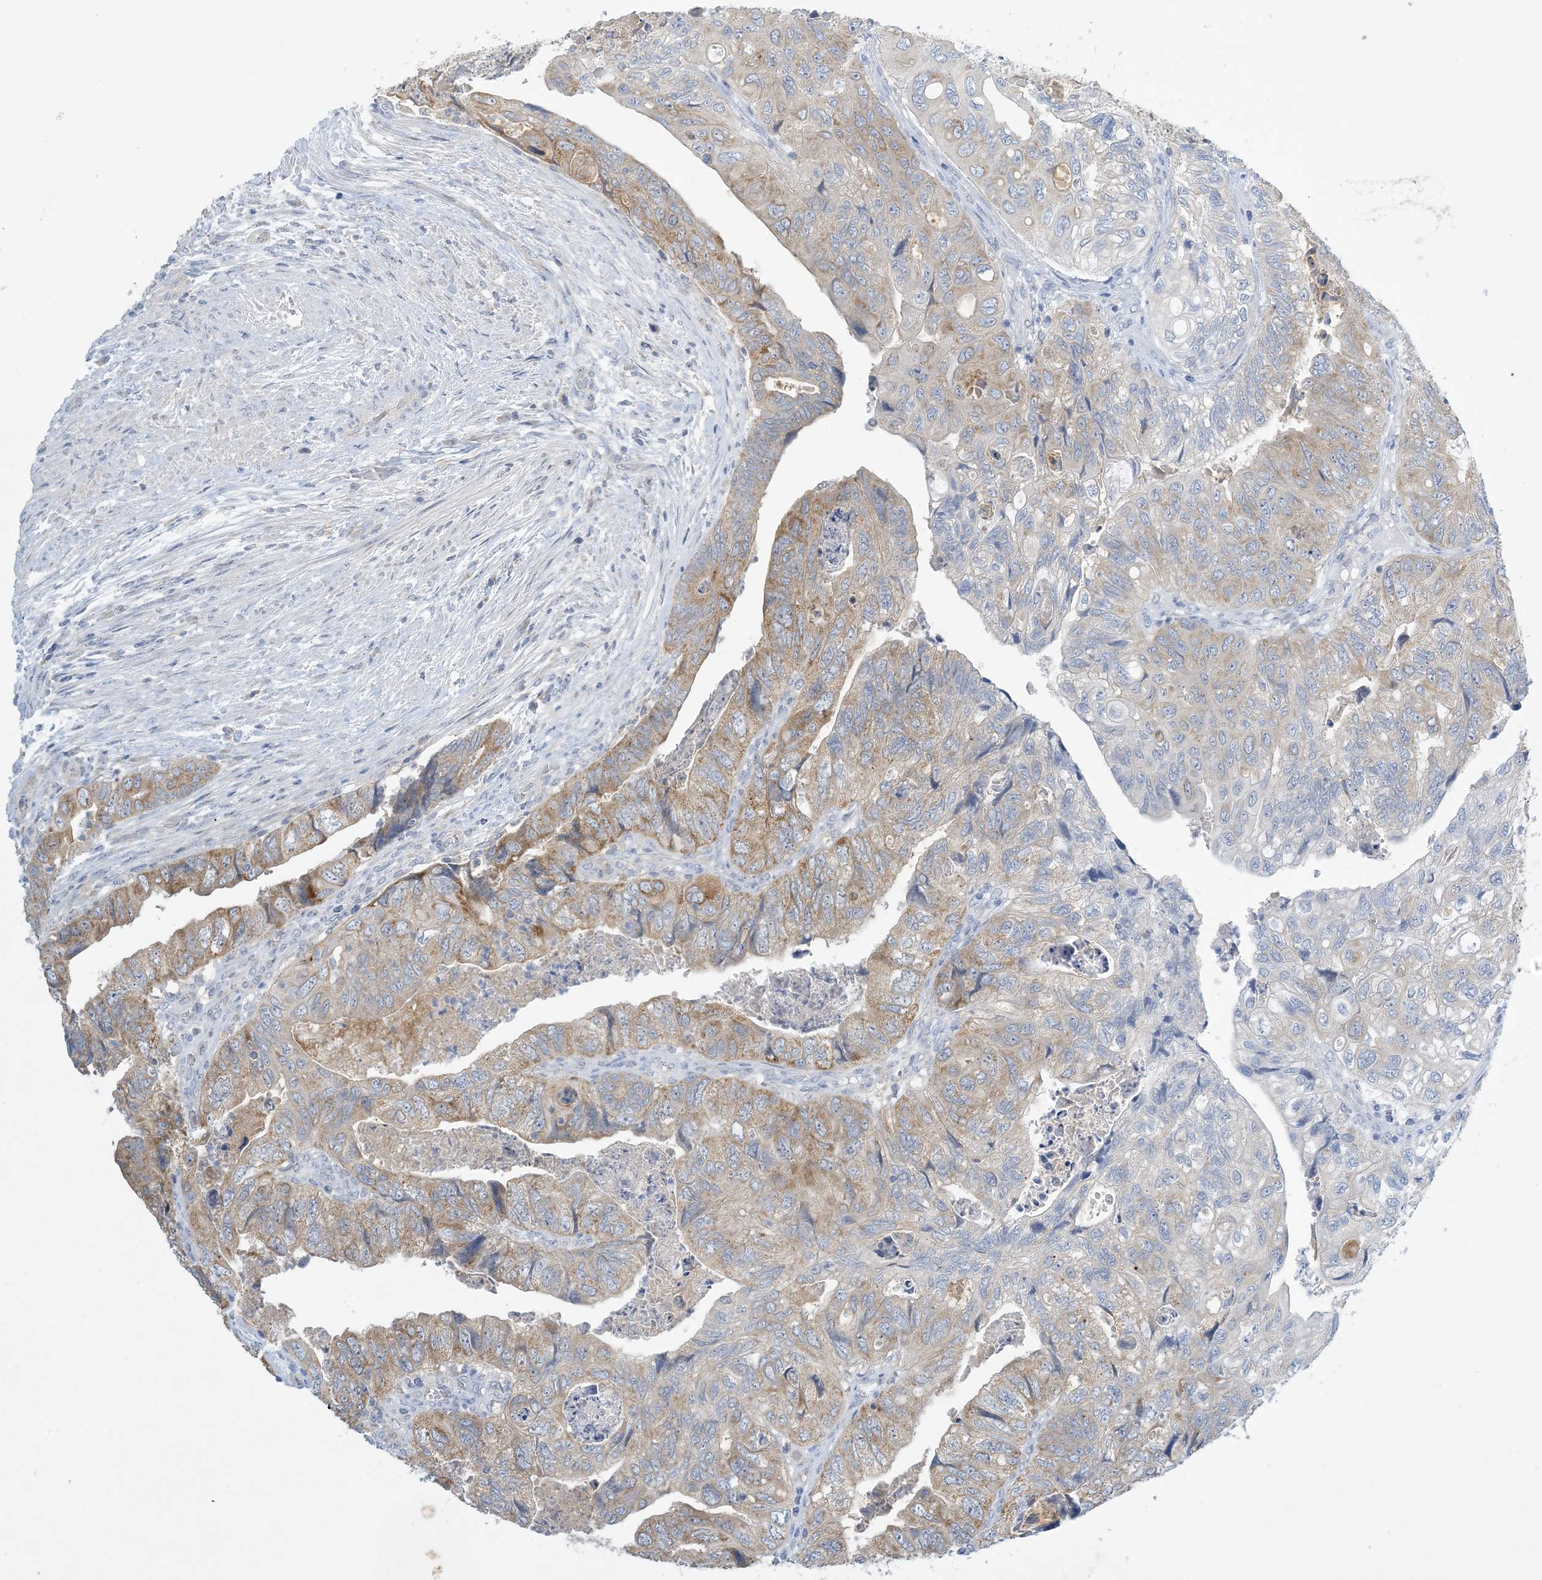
{"staining": {"intensity": "moderate", "quantity": "25%-75%", "location": "cytoplasmic/membranous"}, "tissue": "colorectal cancer", "cell_type": "Tumor cells", "image_type": "cancer", "snomed": [{"axis": "morphology", "description": "Adenocarcinoma, NOS"}, {"axis": "topography", "description": "Rectum"}], "caption": "Immunohistochemistry micrograph of neoplastic tissue: adenocarcinoma (colorectal) stained using immunohistochemistry demonstrates medium levels of moderate protein expression localized specifically in the cytoplasmic/membranous of tumor cells, appearing as a cytoplasmic/membranous brown color.", "gene": "MRPS18A", "patient": {"sex": "male", "age": 63}}